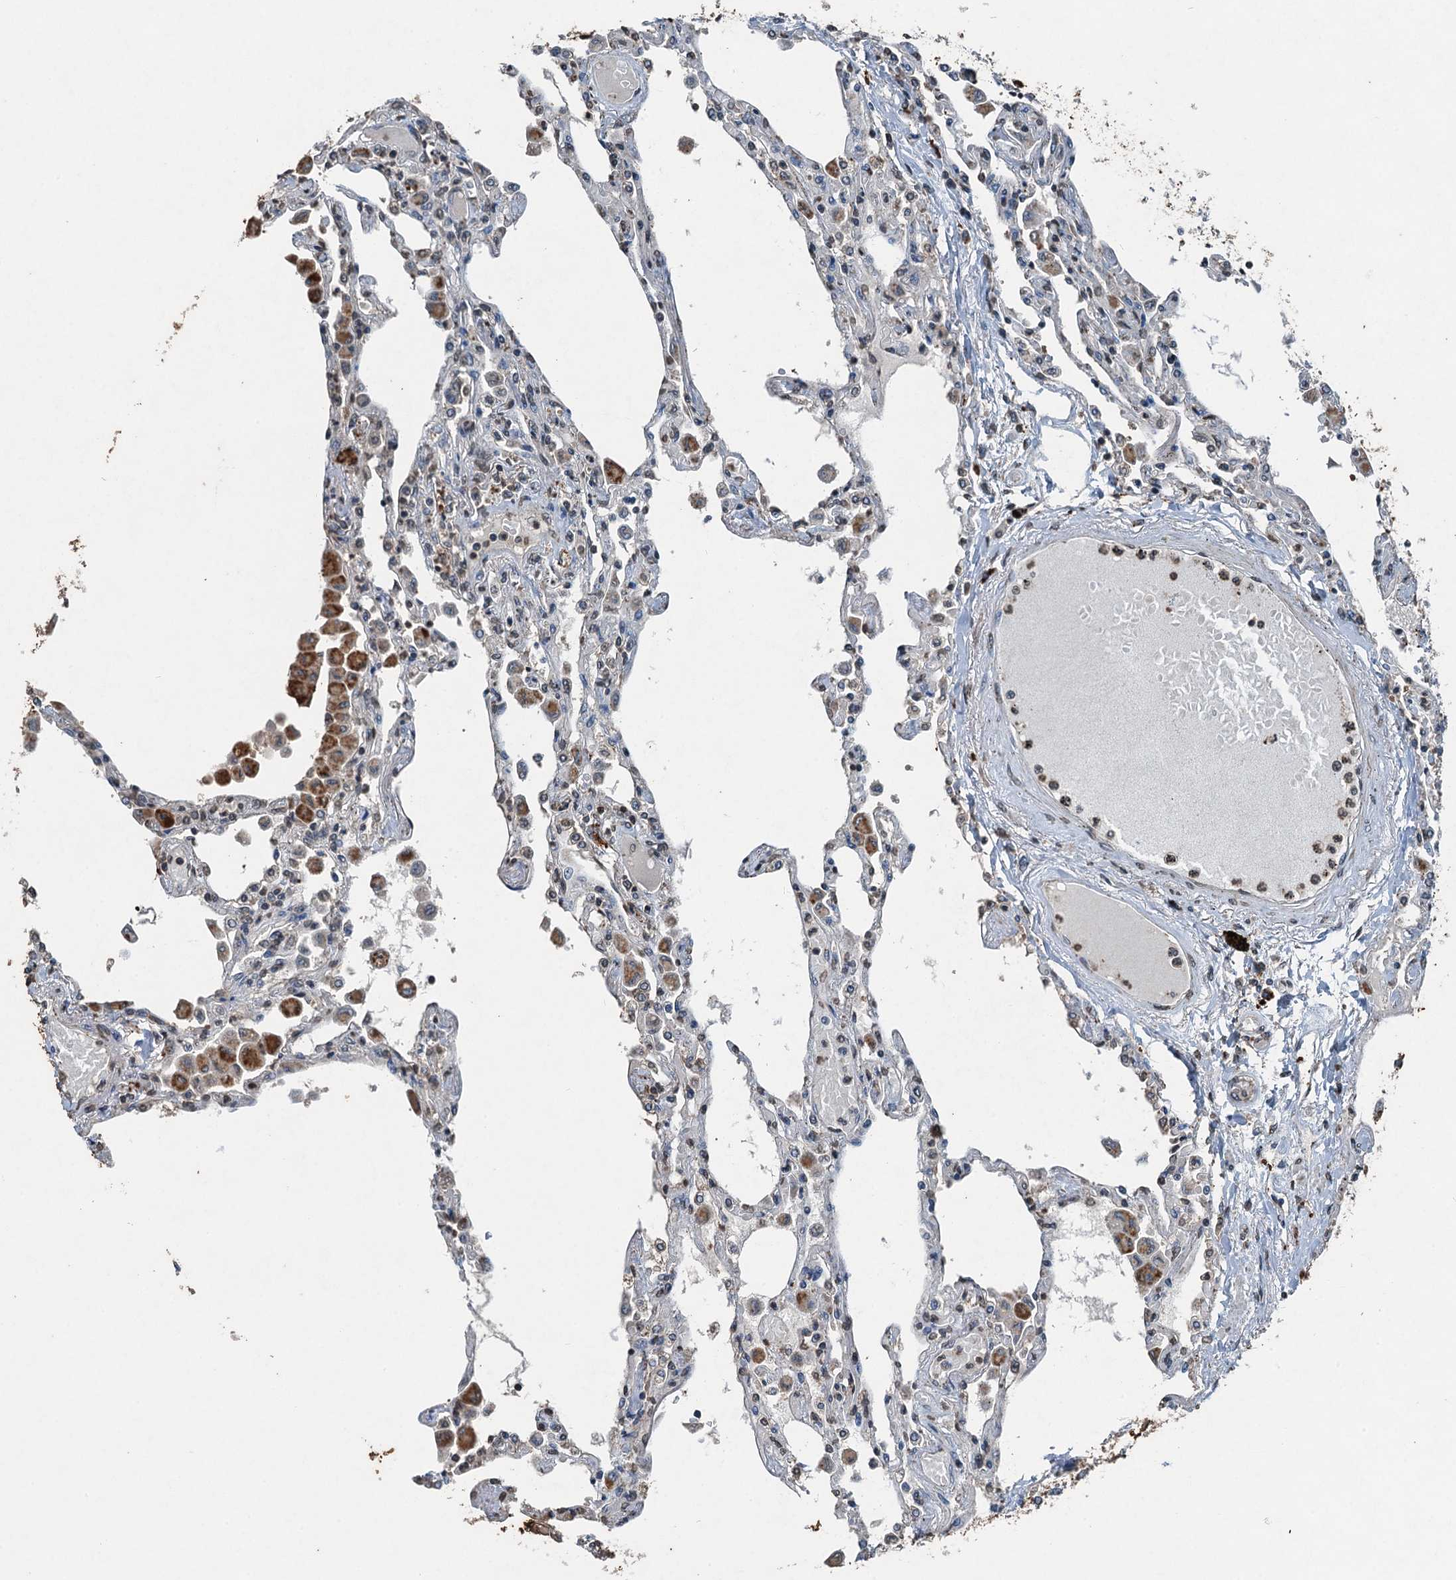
{"staining": {"intensity": "negative", "quantity": "none", "location": "none"}, "tissue": "lung", "cell_type": "Alveolar cells", "image_type": "normal", "snomed": [{"axis": "morphology", "description": "Normal tissue, NOS"}, {"axis": "topography", "description": "Bronchus"}, {"axis": "topography", "description": "Lung"}], "caption": "A histopathology image of lung stained for a protein exhibits no brown staining in alveolar cells. Brightfield microscopy of IHC stained with DAB (brown) and hematoxylin (blue), captured at high magnification.", "gene": "TCTN1", "patient": {"sex": "female", "age": 49}}